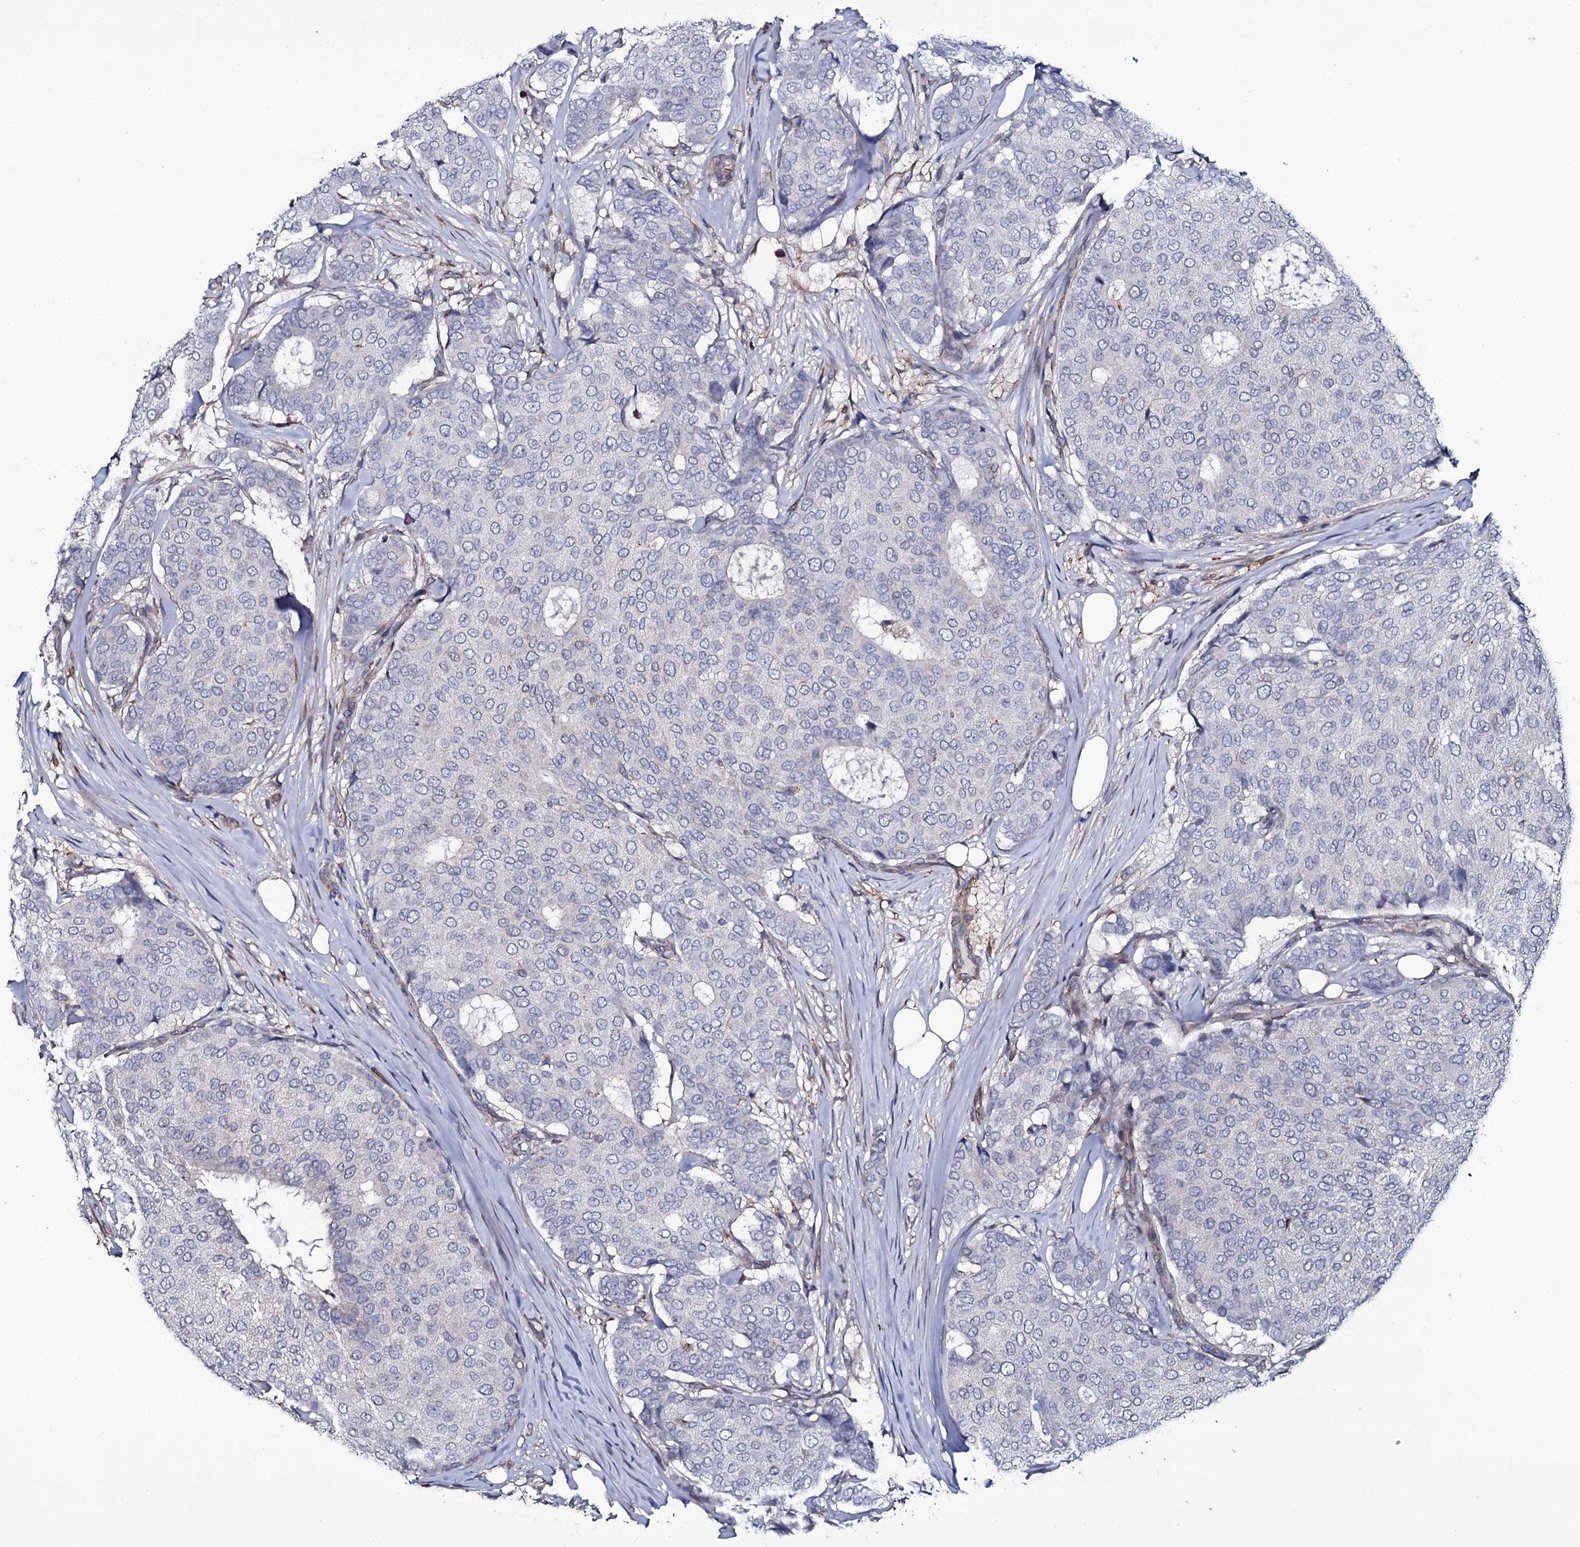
{"staining": {"intensity": "negative", "quantity": "none", "location": "none"}, "tissue": "breast cancer", "cell_type": "Tumor cells", "image_type": "cancer", "snomed": [{"axis": "morphology", "description": "Duct carcinoma"}, {"axis": "topography", "description": "Breast"}], "caption": "High power microscopy histopathology image of an IHC image of breast cancer (infiltrating ductal carcinoma), revealing no significant positivity in tumor cells.", "gene": "TTC23", "patient": {"sex": "female", "age": 75}}